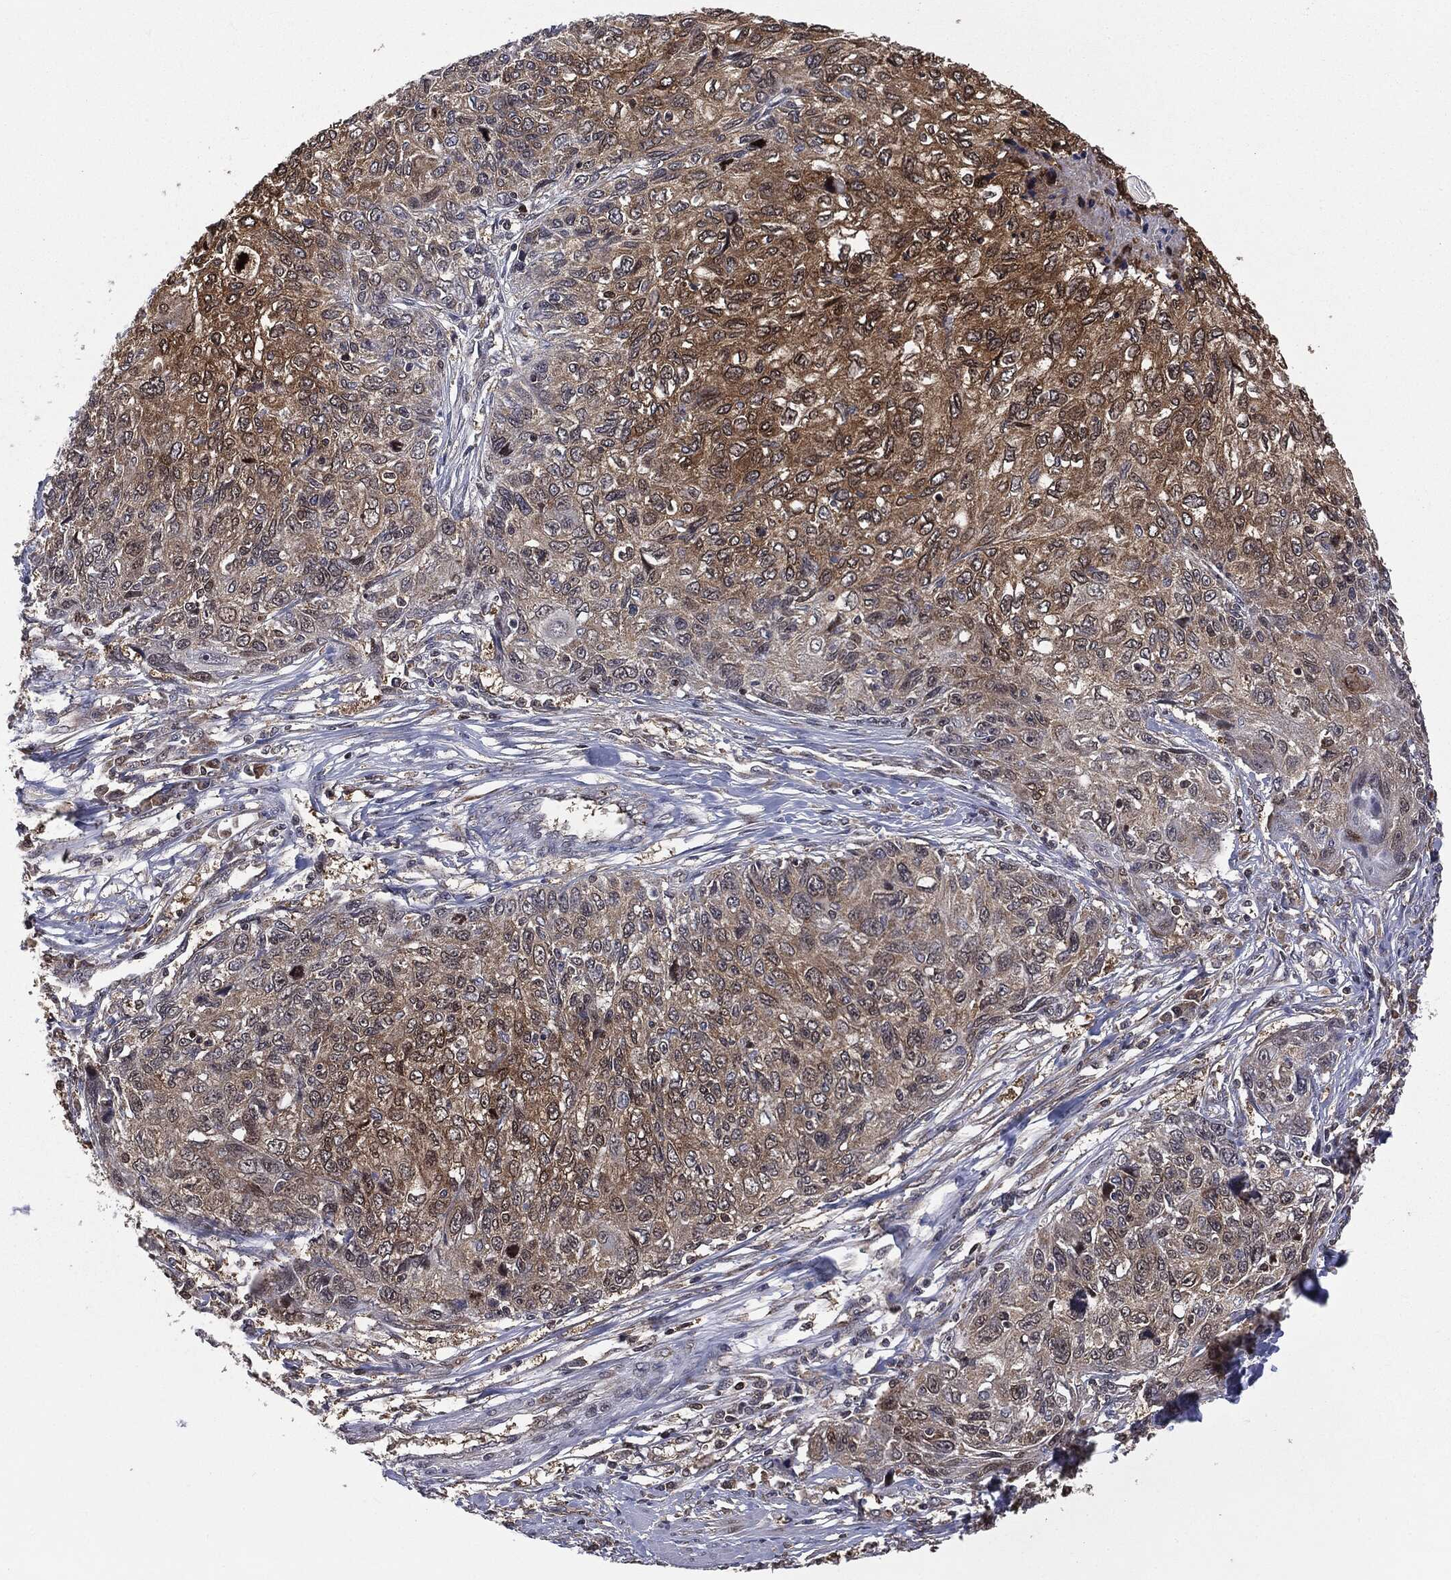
{"staining": {"intensity": "moderate", "quantity": "25%-75%", "location": "cytoplasmic/membranous"}, "tissue": "skin cancer", "cell_type": "Tumor cells", "image_type": "cancer", "snomed": [{"axis": "morphology", "description": "Squamous cell carcinoma, NOS"}, {"axis": "topography", "description": "Skin"}], "caption": "Immunohistochemistry (DAB) staining of squamous cell carcinoma (skin) exhibits moderate cytoplasmic/membranous protein staining in about 25%-75% of tumor cells.", "gene": "GPI", "patient": {"sex": "male", "age": 92}}